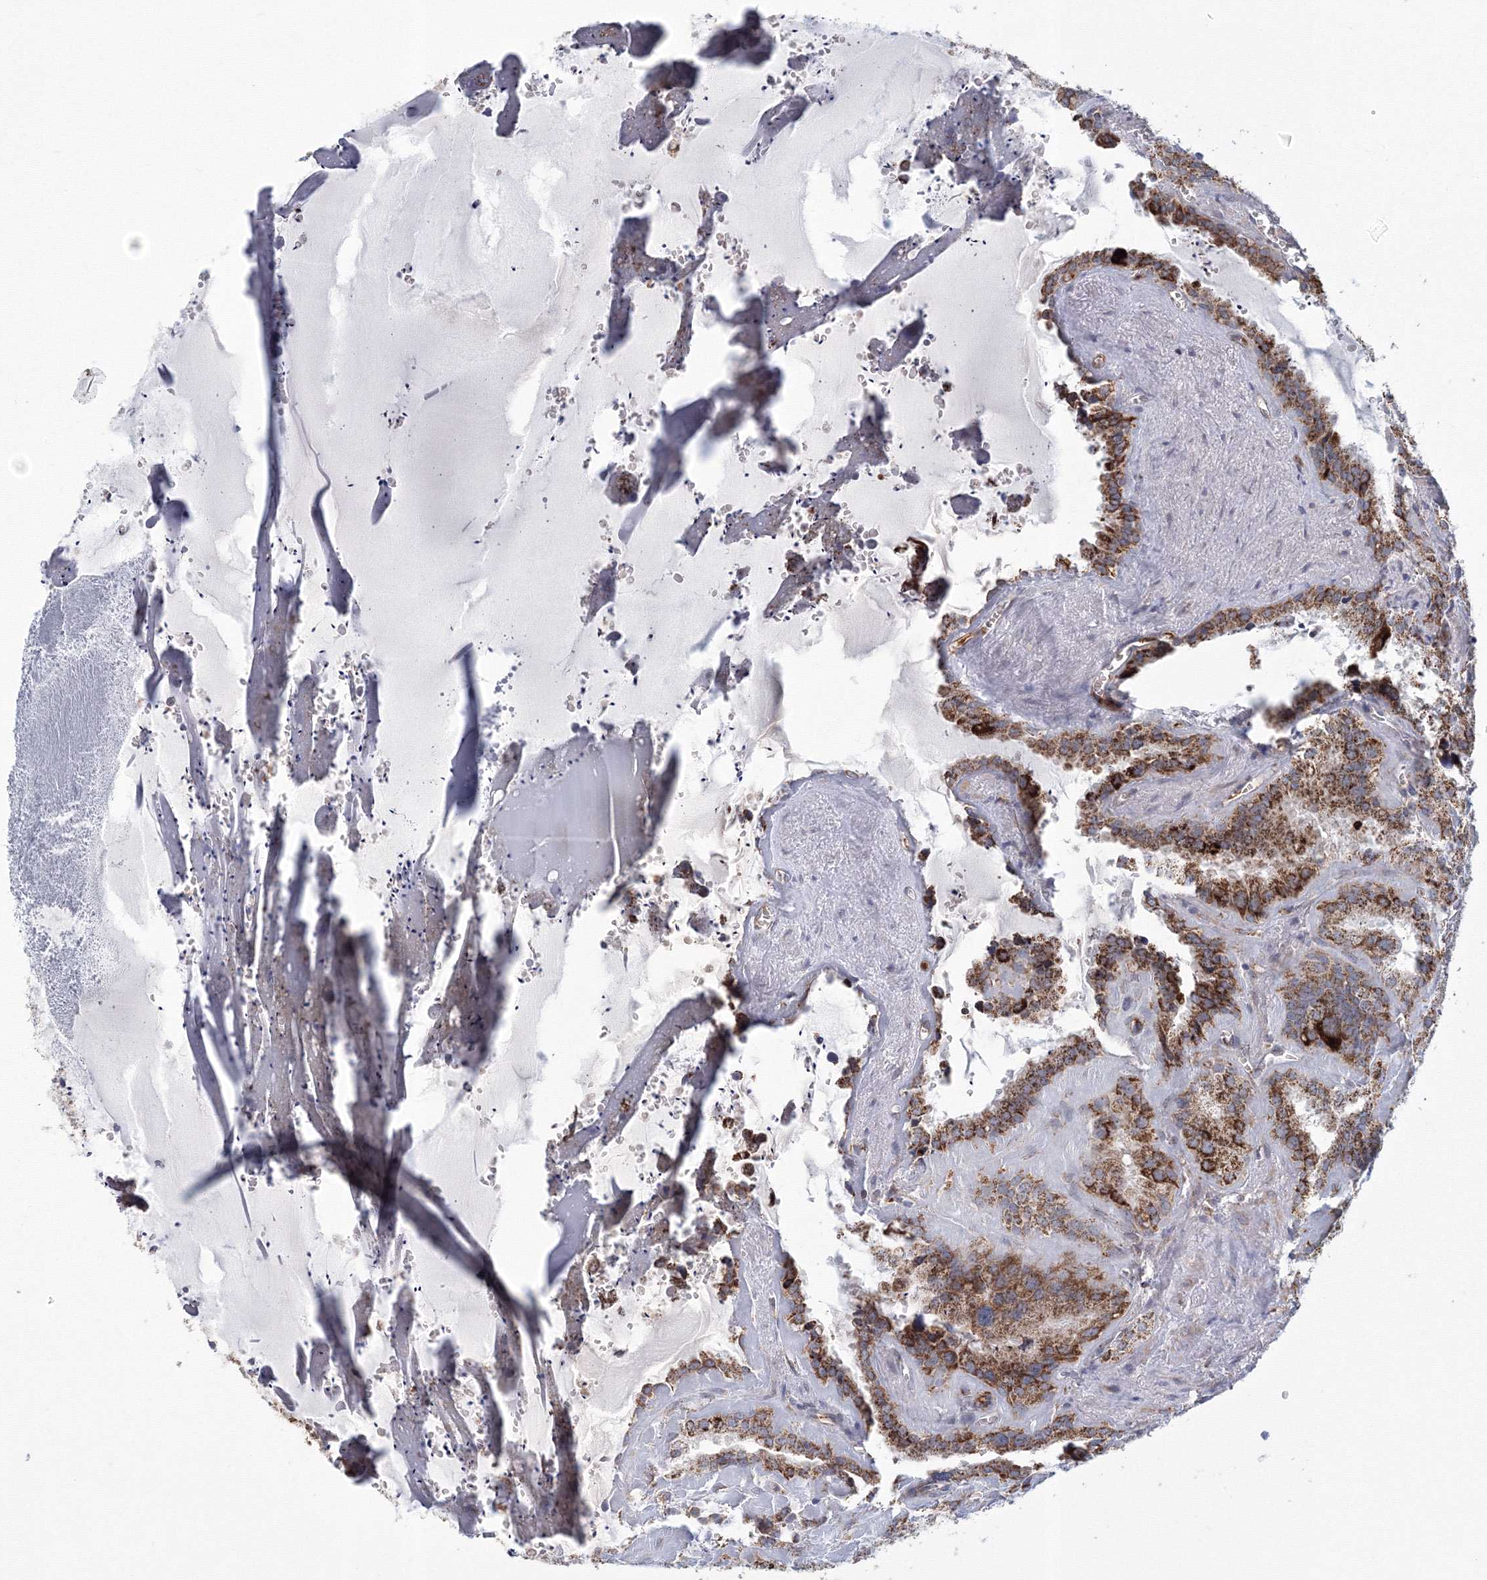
{"staining": {"intensity": "strong", "quantity": ">75%", "location": "cytoplasmic/membranous"}, "tissue": "seminal vesicle", "cell_type": "Glandular cells", "image_type": "normal", "snomed": [{"axis": "morphology", "description": "Normal tissue, NOS"}, {"axis": "topography", "description": "Prostate"}, {"axis": "topography", "description": "Seminal veicle"}], "caption": "Seminal vesicle stained with a protein marker exhibits strong staining in glandular cells.", "gene": "GRPEL1", "patient": {"sex": "male", "age": 59}}